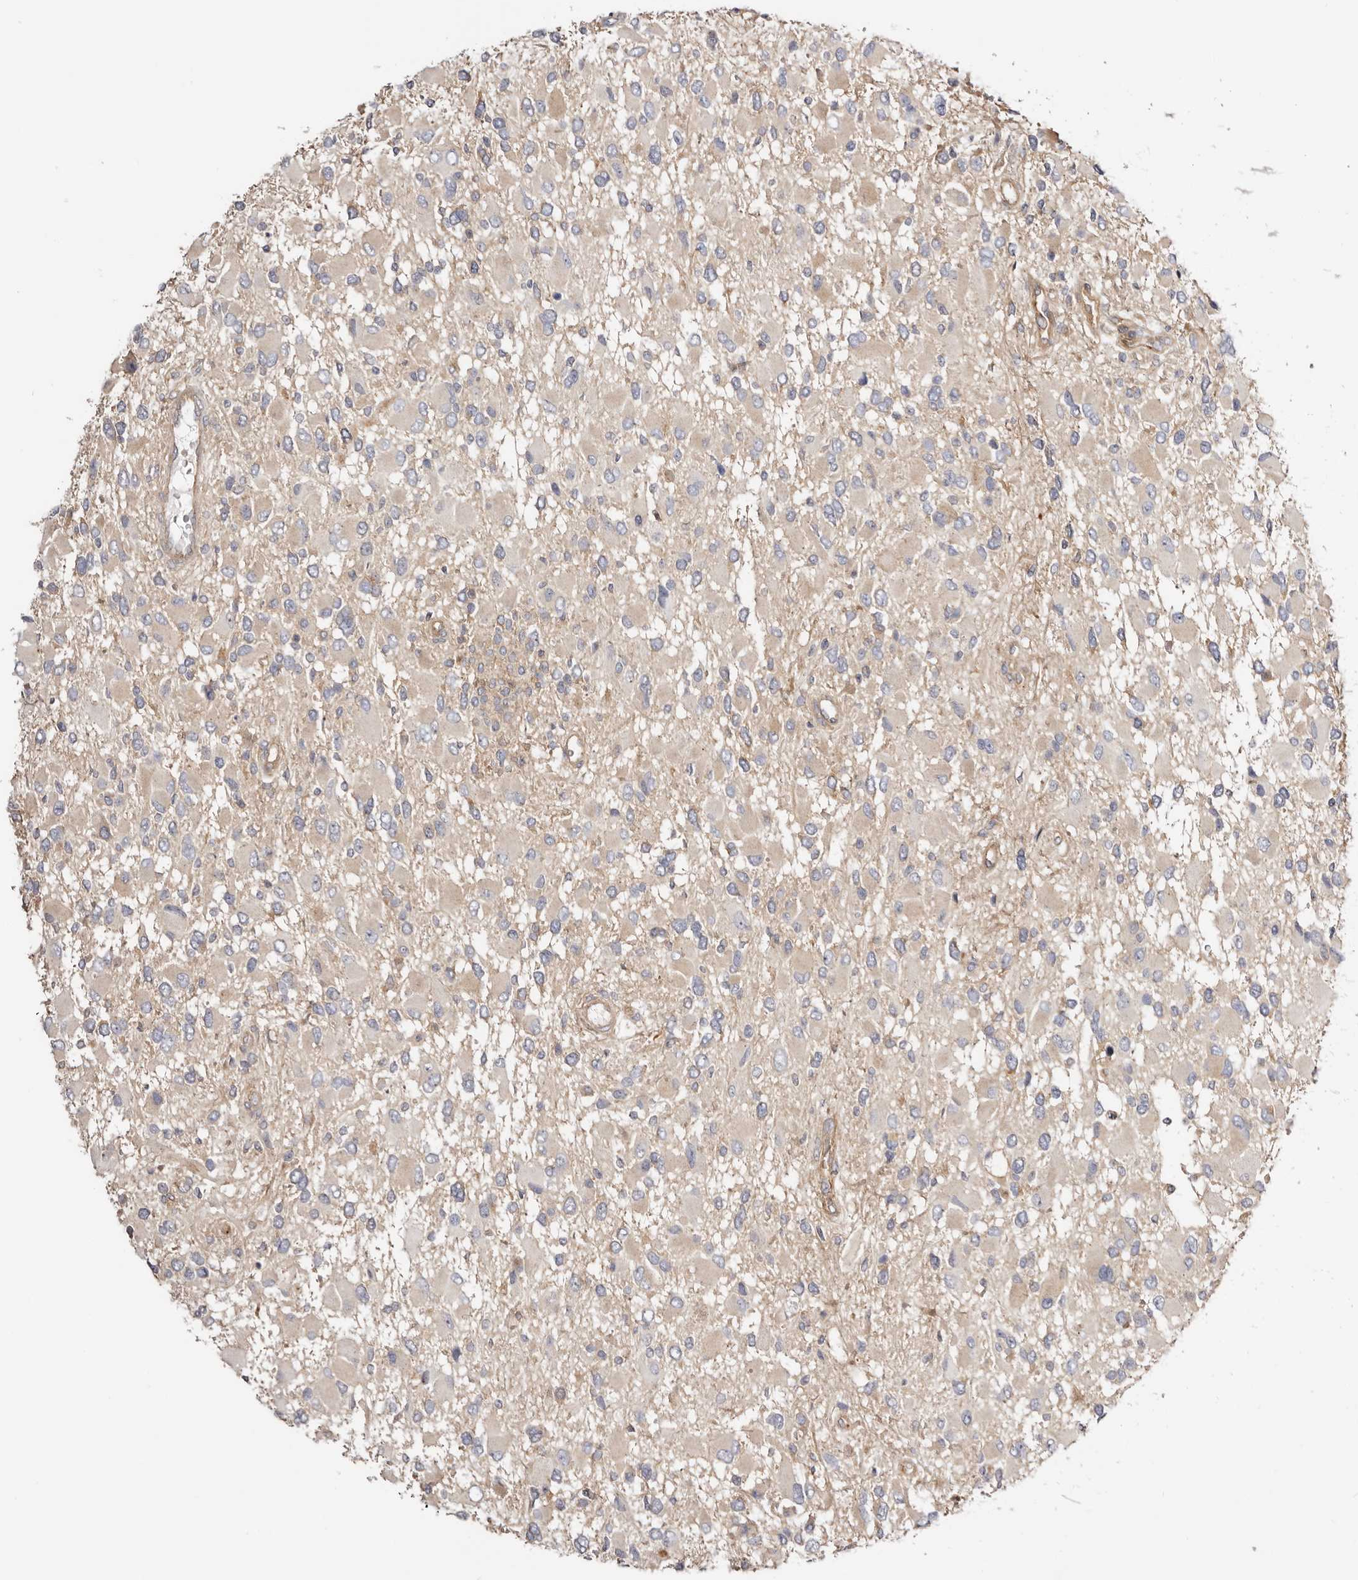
{"staining": {"intensity": "negative", "quantity": "none", "location": "none"}, "tissue": "glioma", "cell_type": "Tumor cells", "image_type": "cancer", "snomed": [{"axis": "morphology", "description": "Glioma, malignant, High grade"}, {"axis": "topography", "description": "Brain"}], "caption": "The immunohistochemistry photomicrograph has no significant positivity in tumor cells of malignant high-grade glioma tissue.", "gene": "PANK4", "patient": {"sex": "male", "age": 53}}